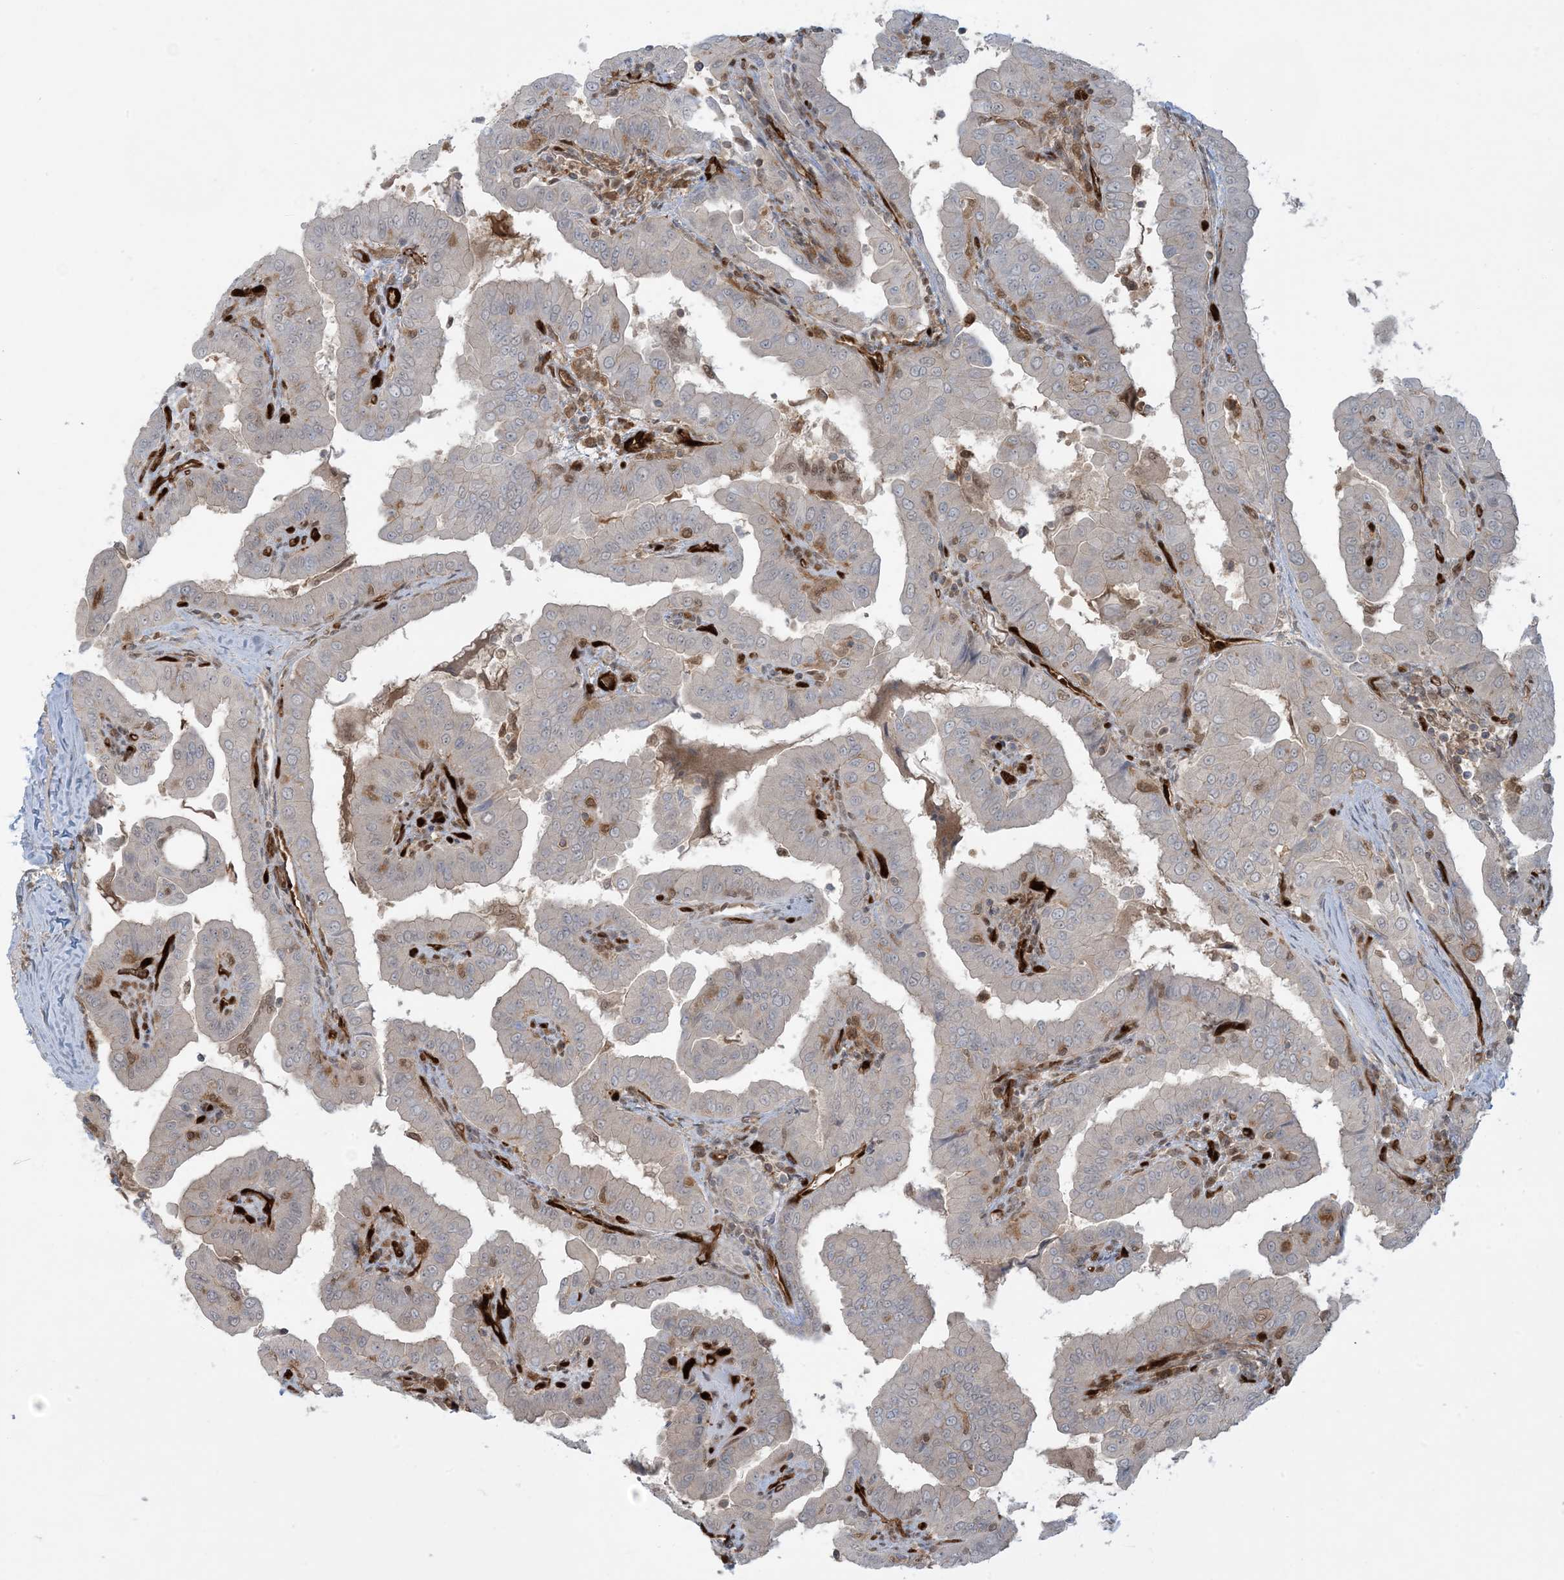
{"staining": {"intensity": "weak", "quantity": "<25%", "location": "cytoplasmic/membranous"}, "tissue": "thyroid cancer", "cell_type": "Tumor cells", "image_type": "cancer", "snomed": [{"axis": "morphology", "description": "Papillary adenocarcinoma, NOS"}, {"axis": "topography", "description": "Thyroid gland"}], "caption": "Protein analysis of thyroid papillary adenocarcinoma exhibits no significant expression in tumor cells.", "gene": "PPM1F", "patient": {"sex": "male", "age": 33}}